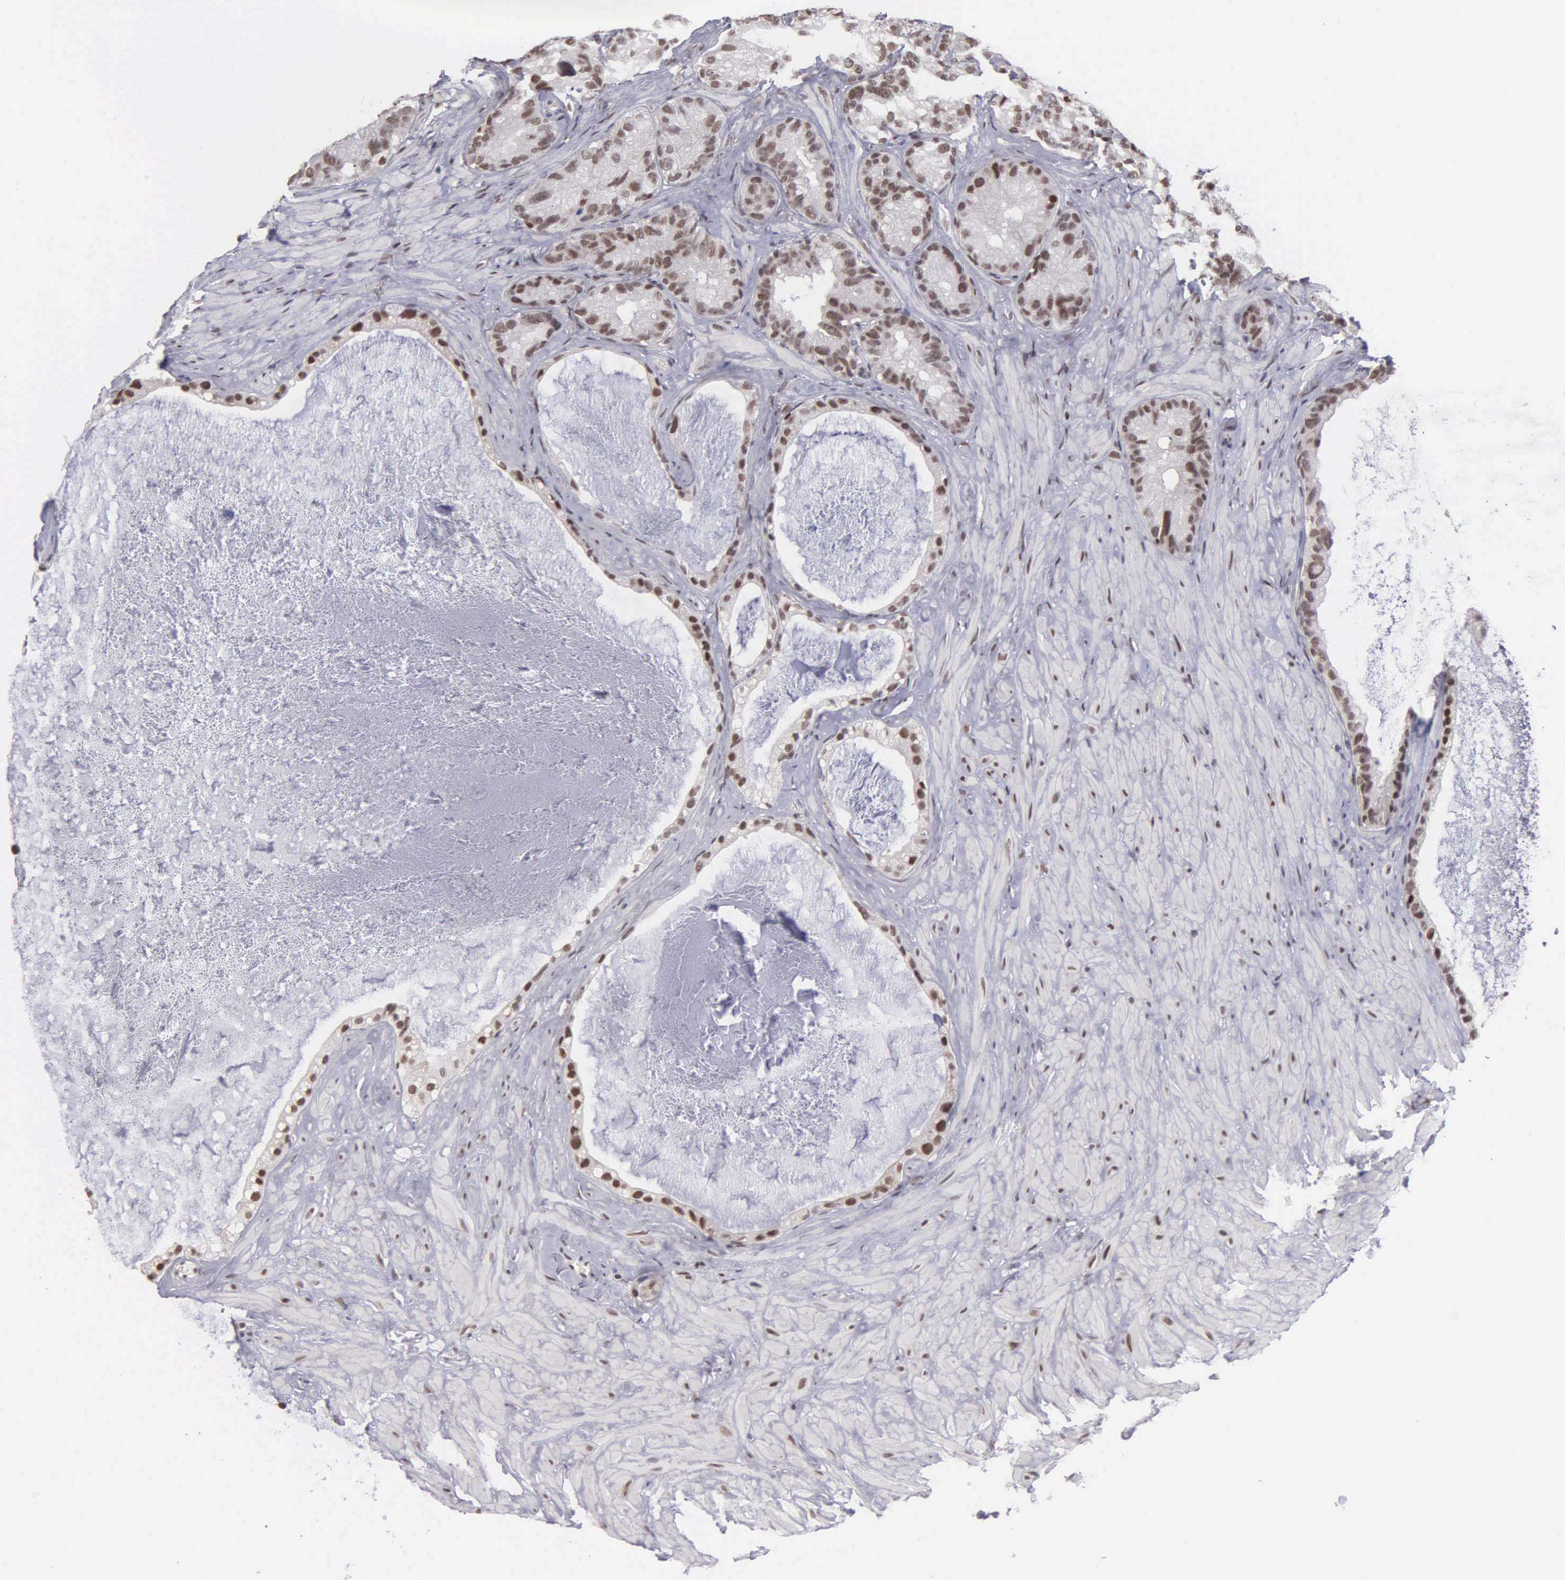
{"staining": {"intensity": "strong", "quantity": ">75%", "location": "nuclear"}, "tissue": "seminal vesicle", "cell_type": "Glandular cells", "image_type": "normal", "snomed": [{"axis": "morphology", "description": "Normal tissue, NOS"}, {"axis": "topography", "description": "Seminal veicle"}], "caption": "Immunohistochemical staining of normal seminal vesicle demonstrates high levels of strong nuclear staining in approximately >75% of glandular cells. (IHC, brightfield microscopy, high magnification).", "gene": "UBR7", "patient": {"sex": "male", "age": 63}}